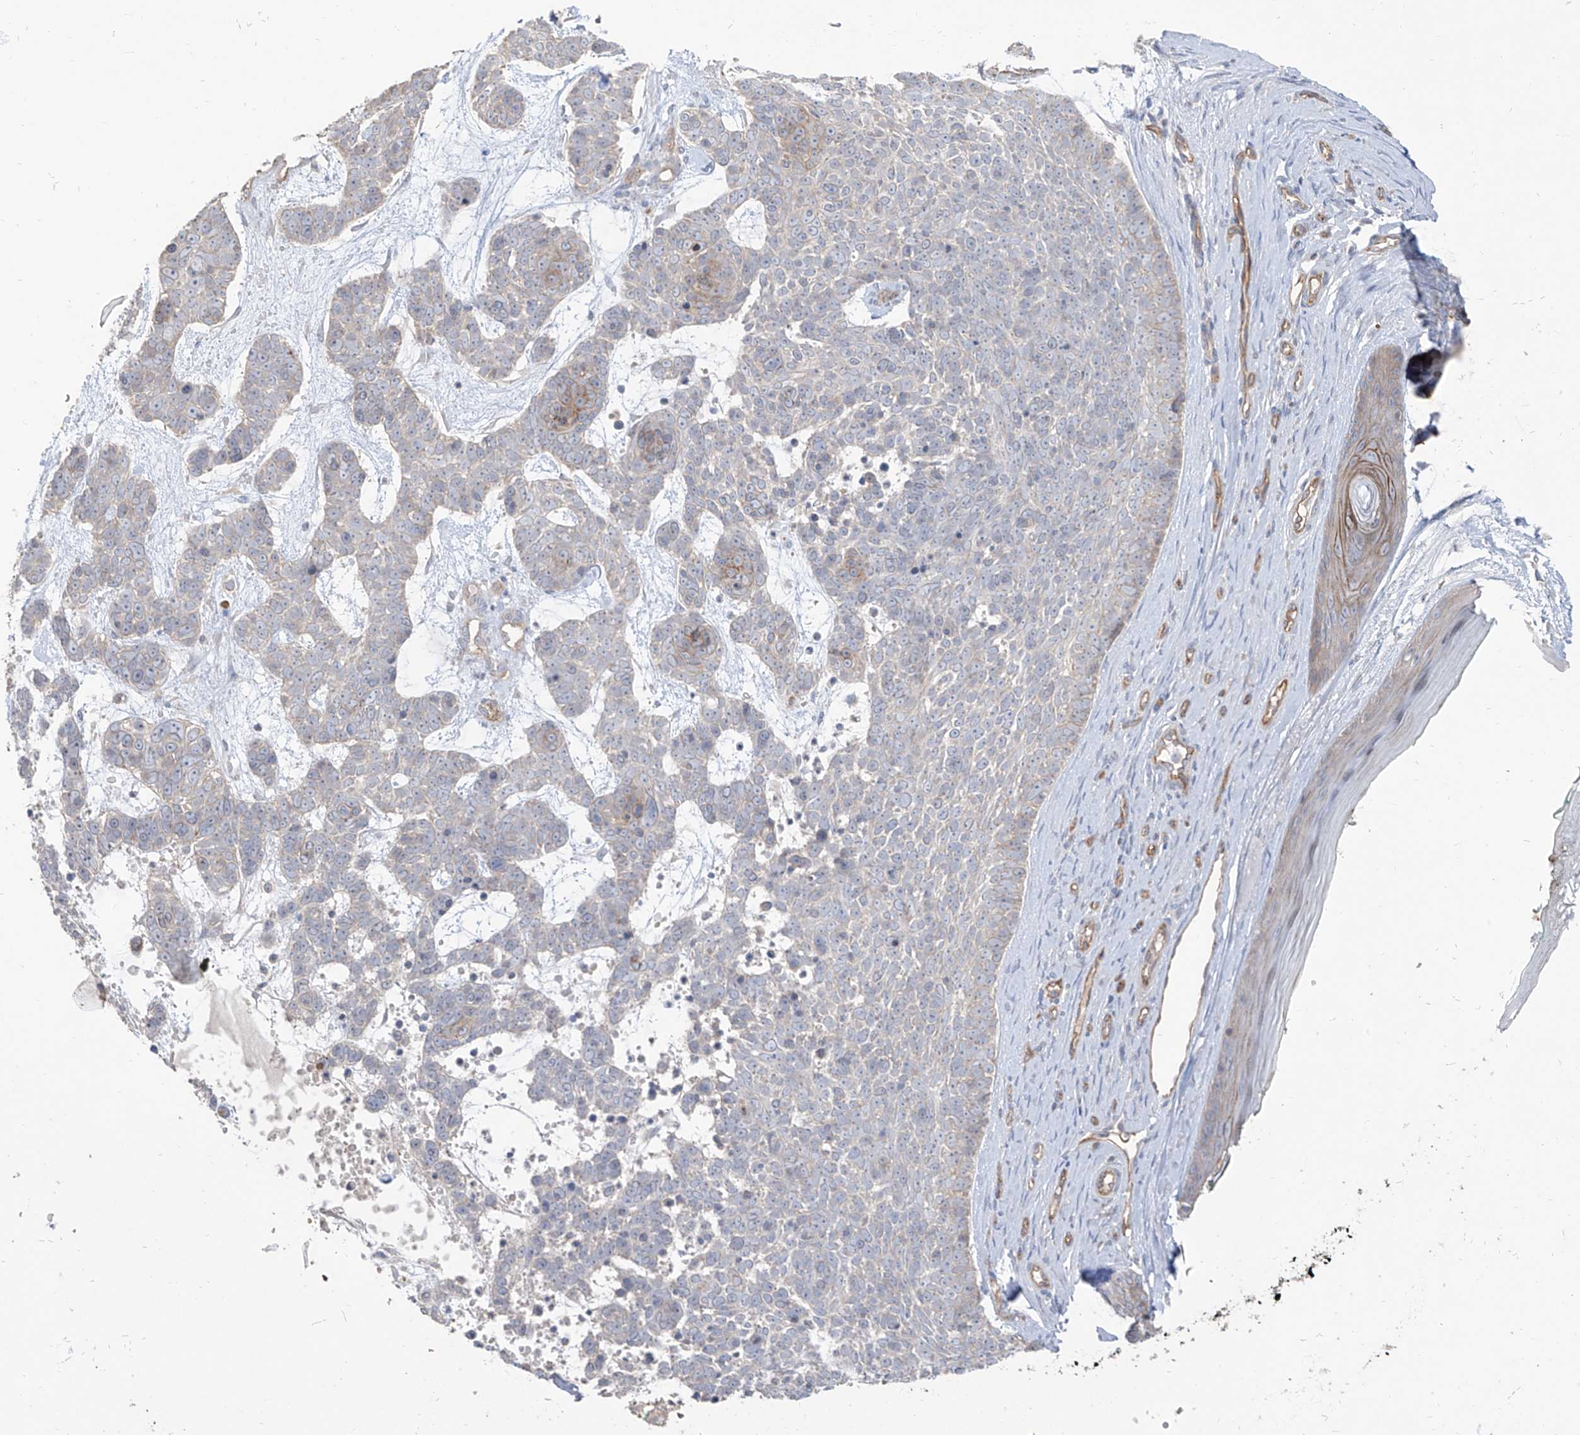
{"staining": {"intensity": "negative", "quantity": "none", "location": "none"}, "tissue": "skin cancer", "cell_type": "Tumor cells", "image_type": "cancer", "snomed": [{"axis": "morphology", "description": "Basal cell carcinoma"}, {"axis": "topography", "description": "Skin"}], "caption": "High power microscopy histopathology image of an IHC image of skin cancer (basal cell carcinoma), revealing no significant positivity in tumor cells.", "gene": "EPHX4", "patient": {"sex": "female", "age": 81}}